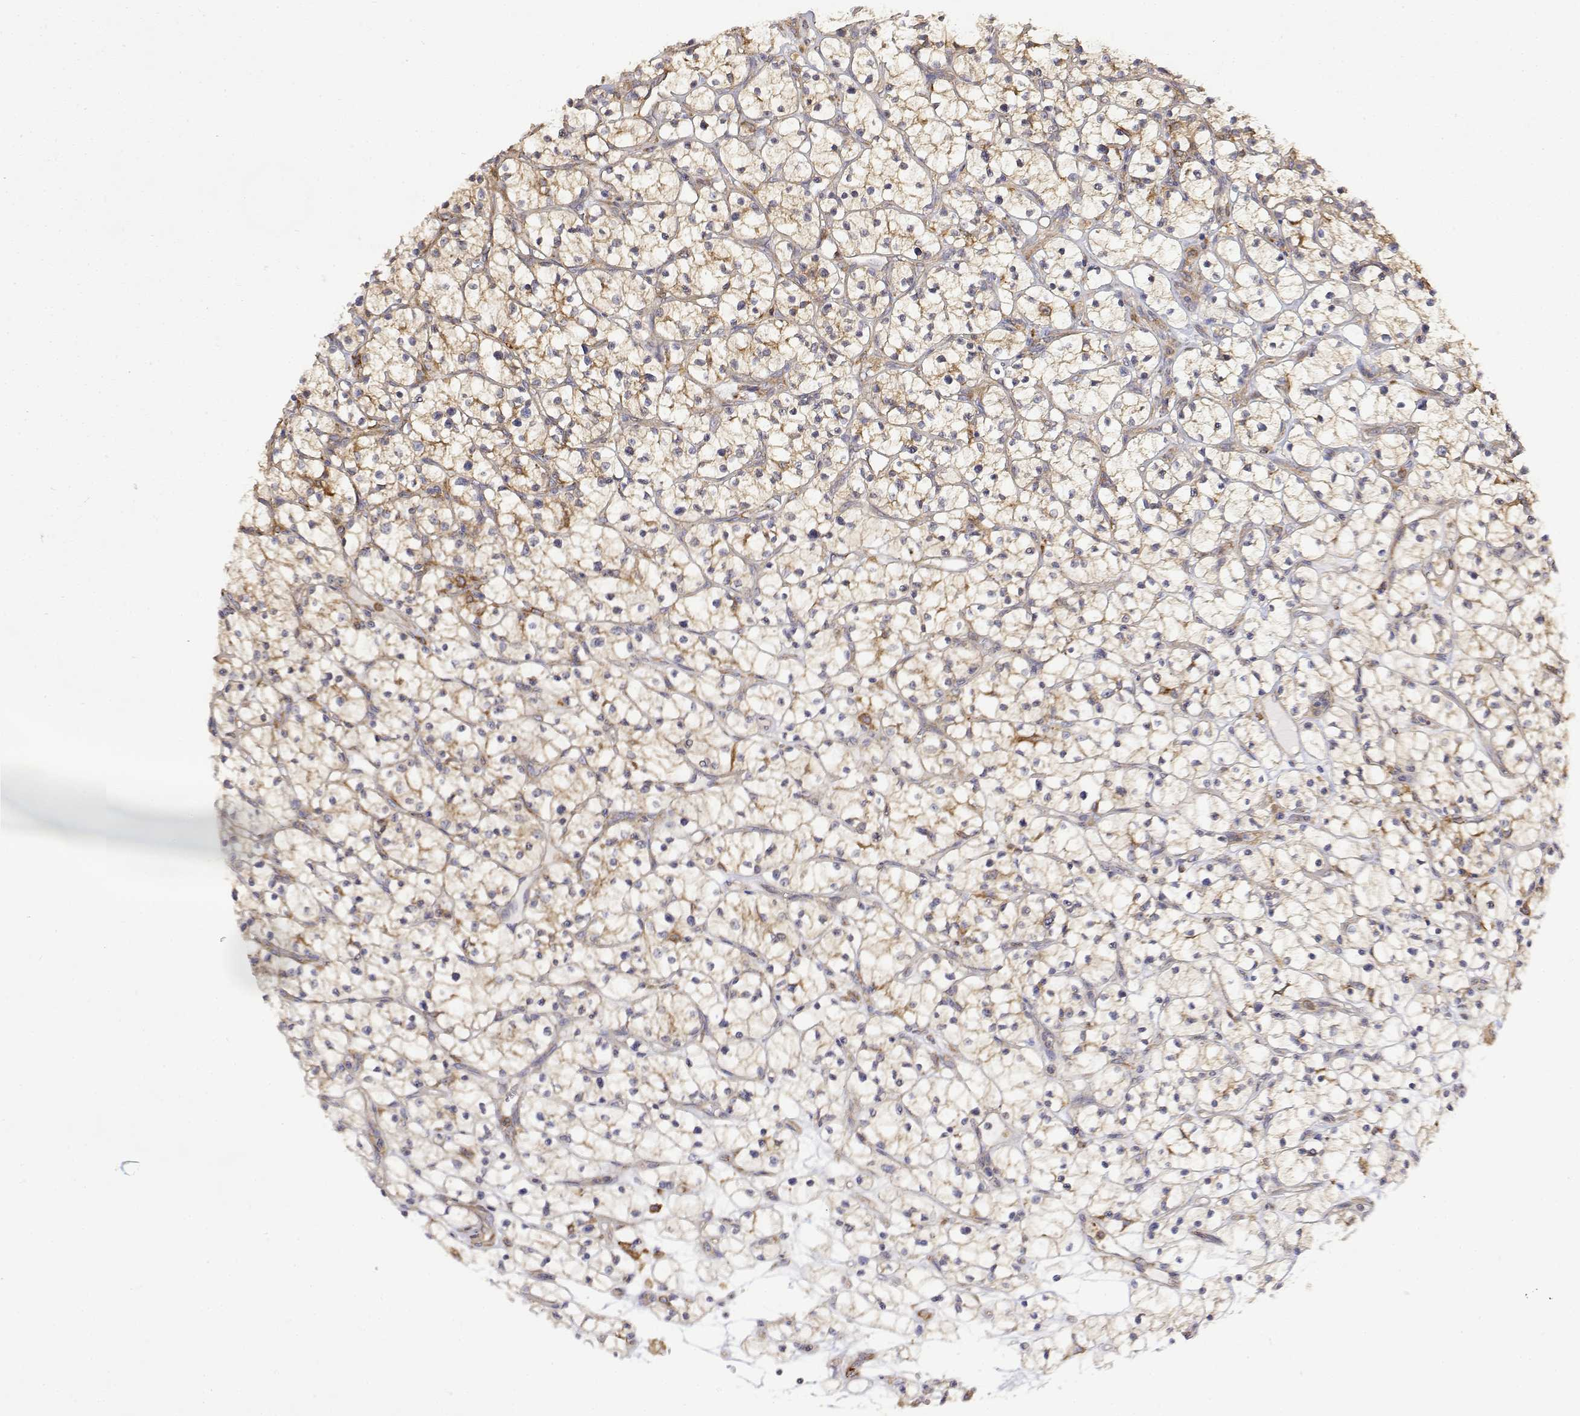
{"staining": {"intensity": "weak", "quantity": ">75%", "location": "cytoplasmic/membranous"}, "tissue": "renal cancer", "cell_type": "Tumor cells", "image_type": "cancer", "snomed": [{"axis": "morphology", "description": "Adenocarcinoma, NOS"}, {"axis": "topography", "description": "Kidney"}], "caption": "IHC image of neoplastic tissue: renal adenocarcinoma stained using immunohistochemistry shows low levels of weak protein expression localized specifically in the cytoplasmic/membranous of tumor cells, appearing as a cytoplasmic/membranous brown color.", "gene": "PACSIN2", "patient": {"sex": "female", "age": 64}}